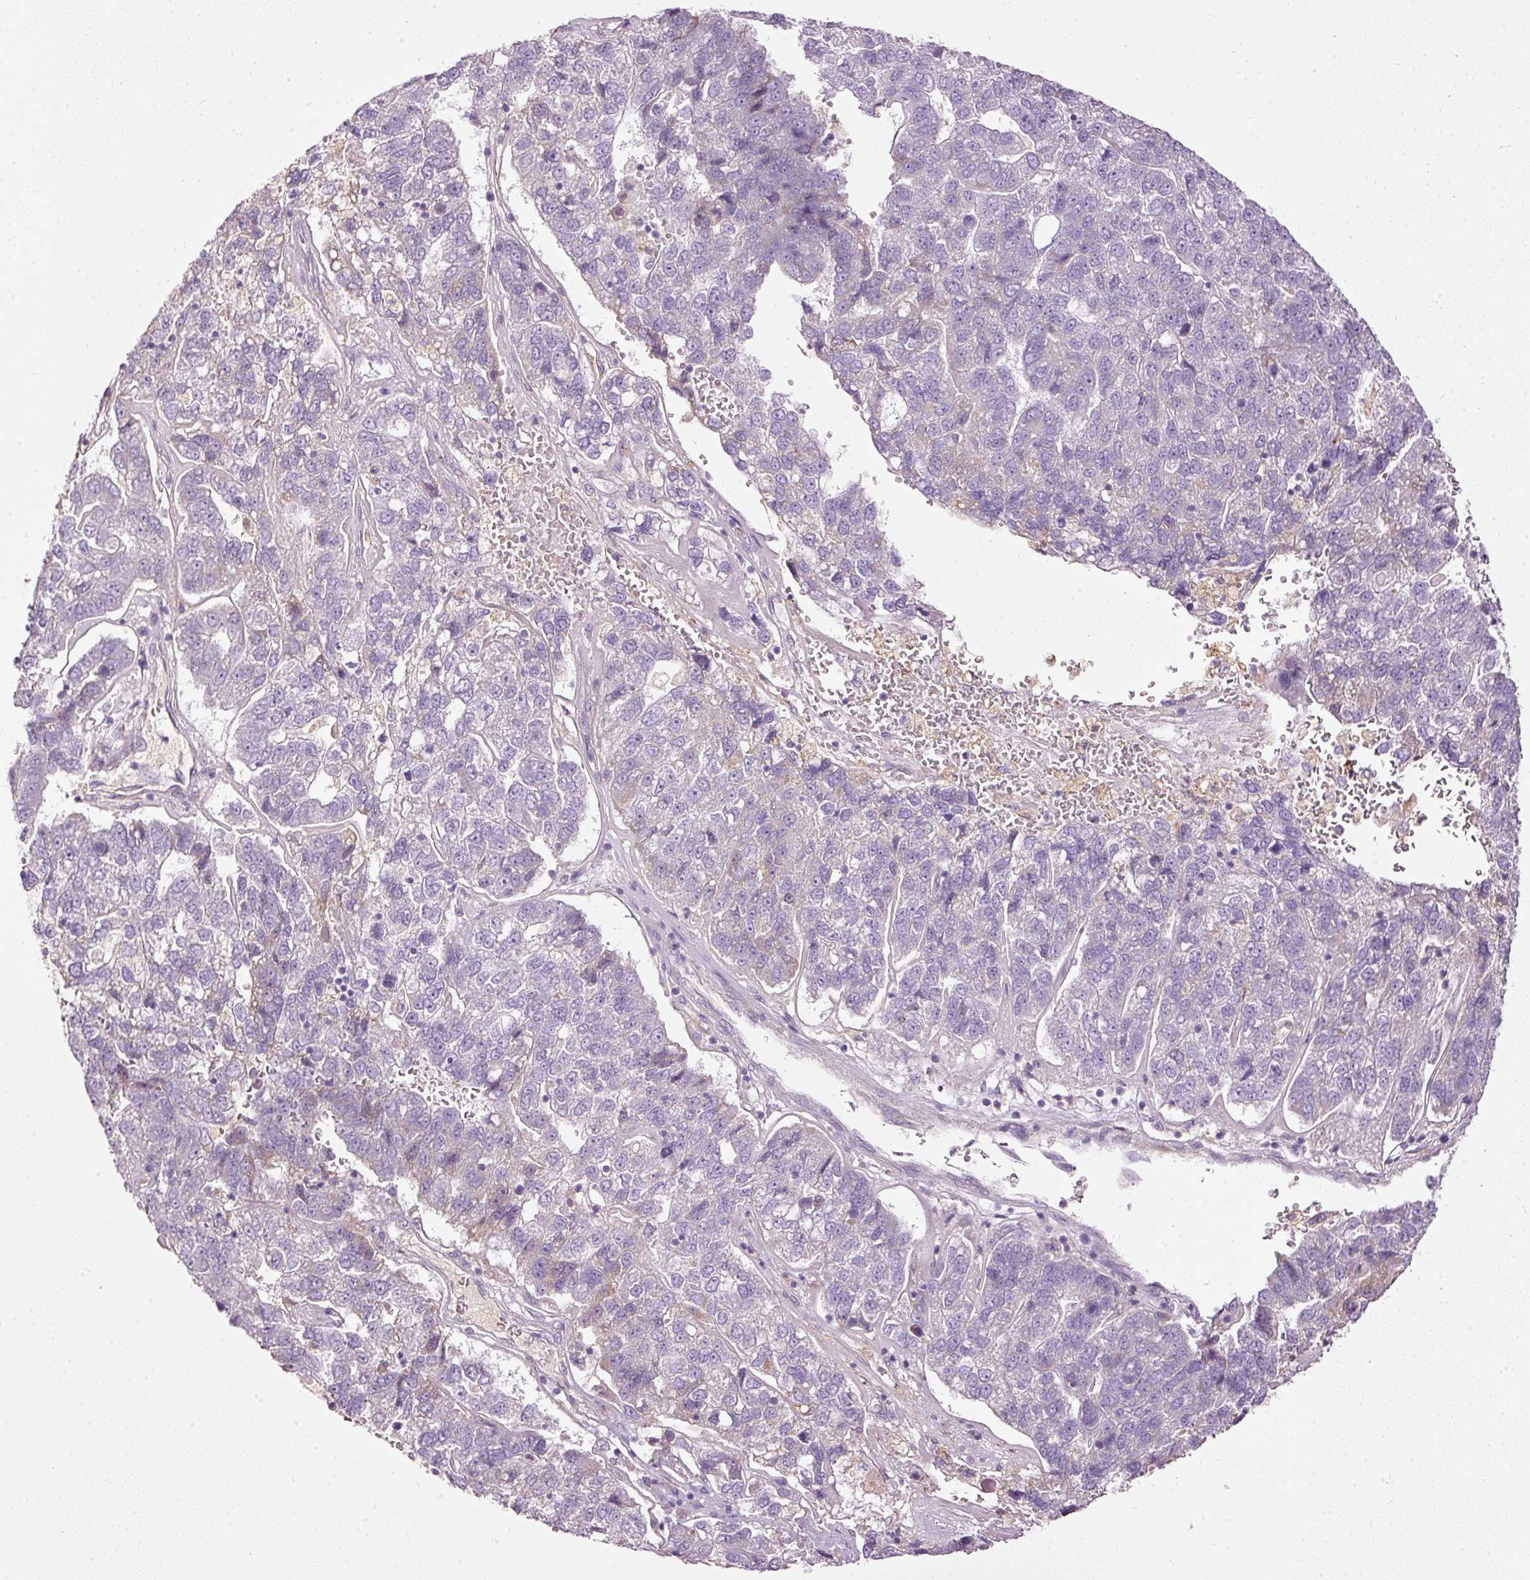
{"staining": {"intensity": "negative", "quantity": "none", "location": "none"}, "tissue": "pancreatic cancer", "cell_type": "Tumor cells", "image_type": "cancer", "snomed": [{"axis": "morphology", "description": "Adenocarcinoma, NOS"}, {"axis": "topography", "description": "Pancreas"}], "caption": "Immunohistochemistry micrograph of pancreatic adenocarcinoma stained for a protein (brown), which displays no positivity in tumor cells. (DAB (3,3'-diaminobenzidine) IHC visualized using brightfield microscopy, high magnification).", "gene": "PAQR9", "patient": {"sex": "female", "age": 61}}